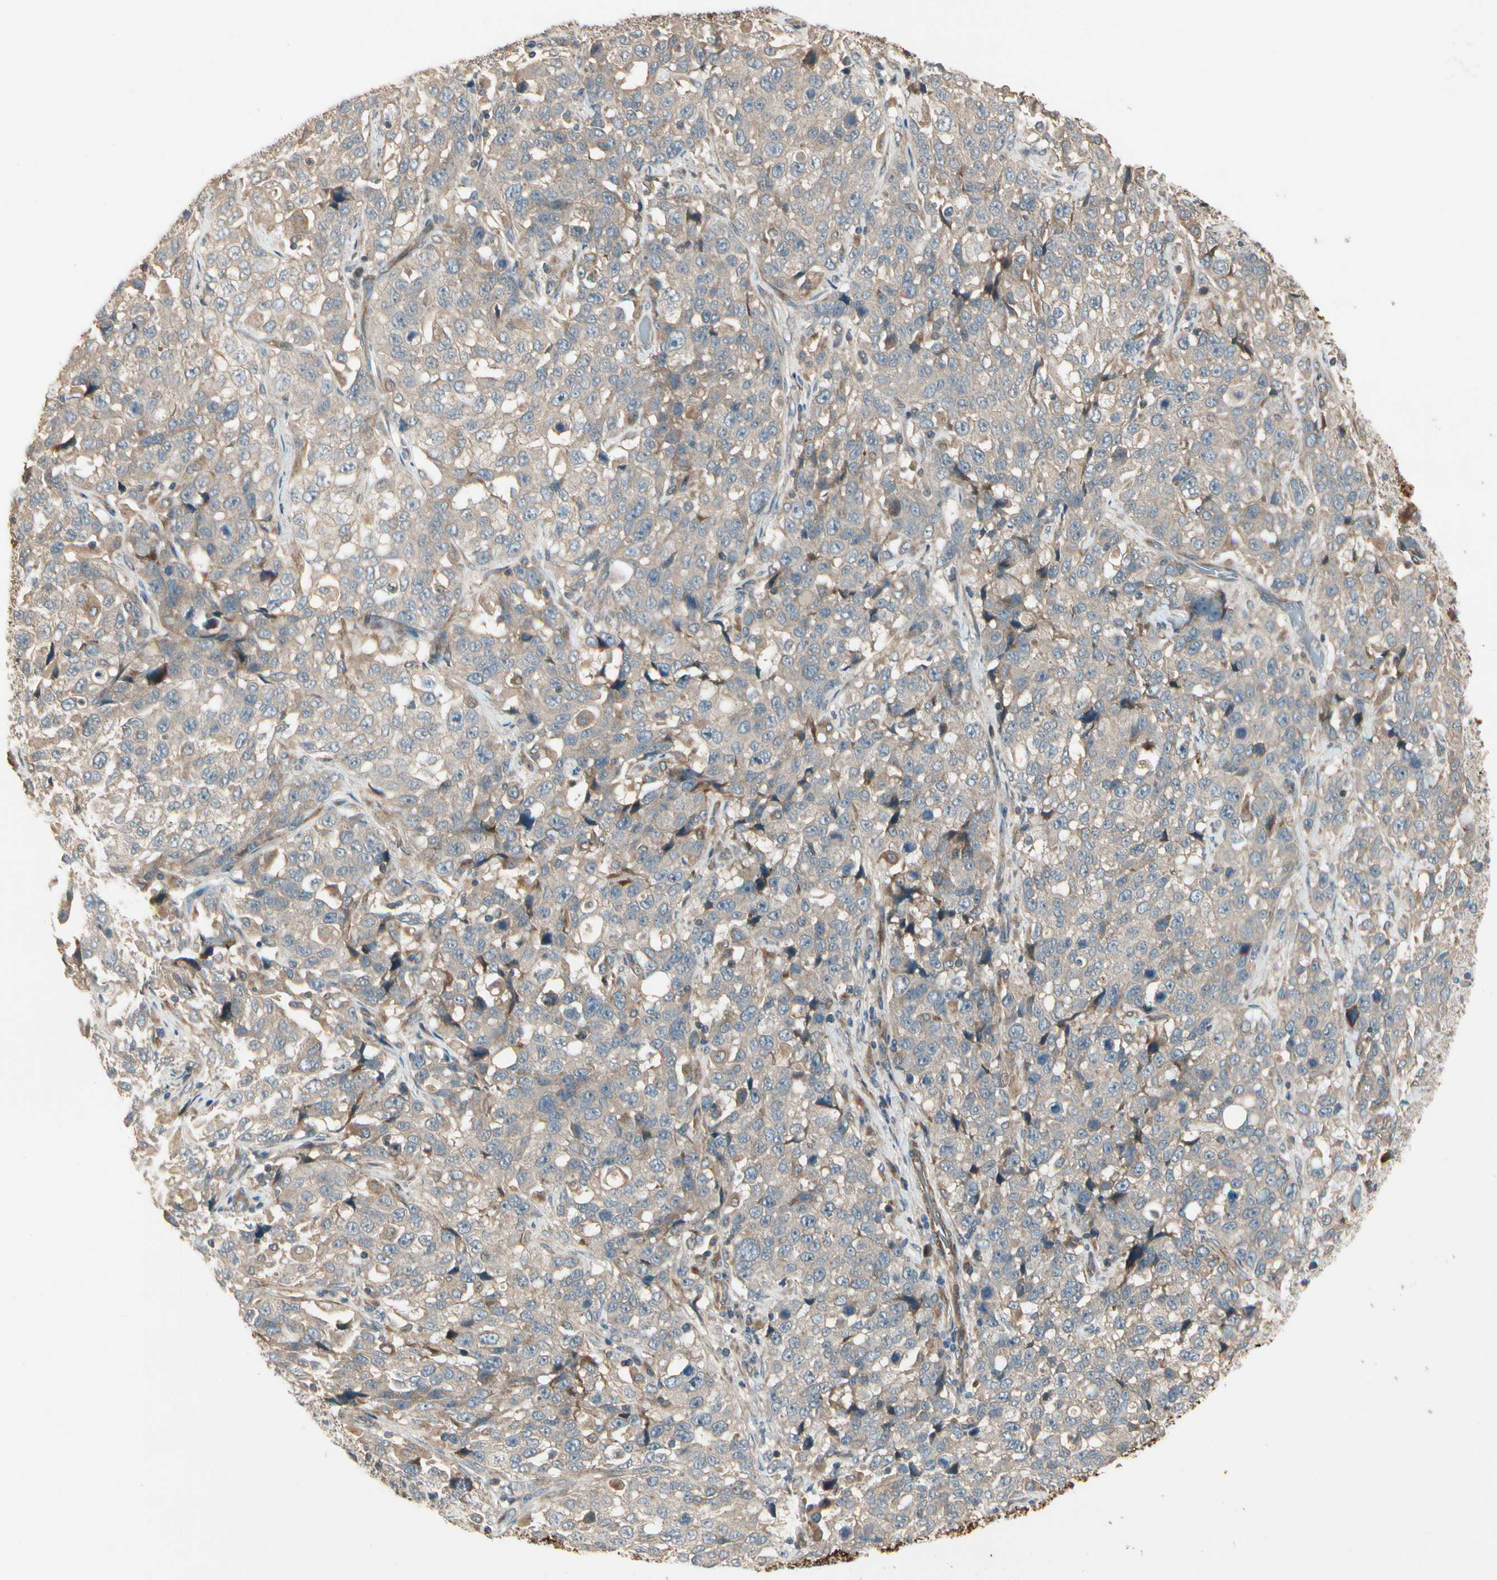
{"staining": {"intensity": "weak", "quantity": ">75%", "location": "cytoplasmic/membranous"}, "tissue": "stomach cancer", "cell_type": "Tumor cells", "image_type": "cancer", "snomed": [{"axis": "morphology", "description": "Normal tissue, NOS"}, {"axis": "morphology", "description": "Adenocarcinoma, NOS"}, {"axis": "topography", "description": "Stomach"}], "caption": "A histopathology image of stomach cancer stained for a protein exhibits weak cytoplasmic/membranous brown staining in tumor cells. (brown staining indicates protein expression, while blue staining denotes nuclei).", "gene": "ACVR1", "patient": {"sex": "male", "age": 48}}